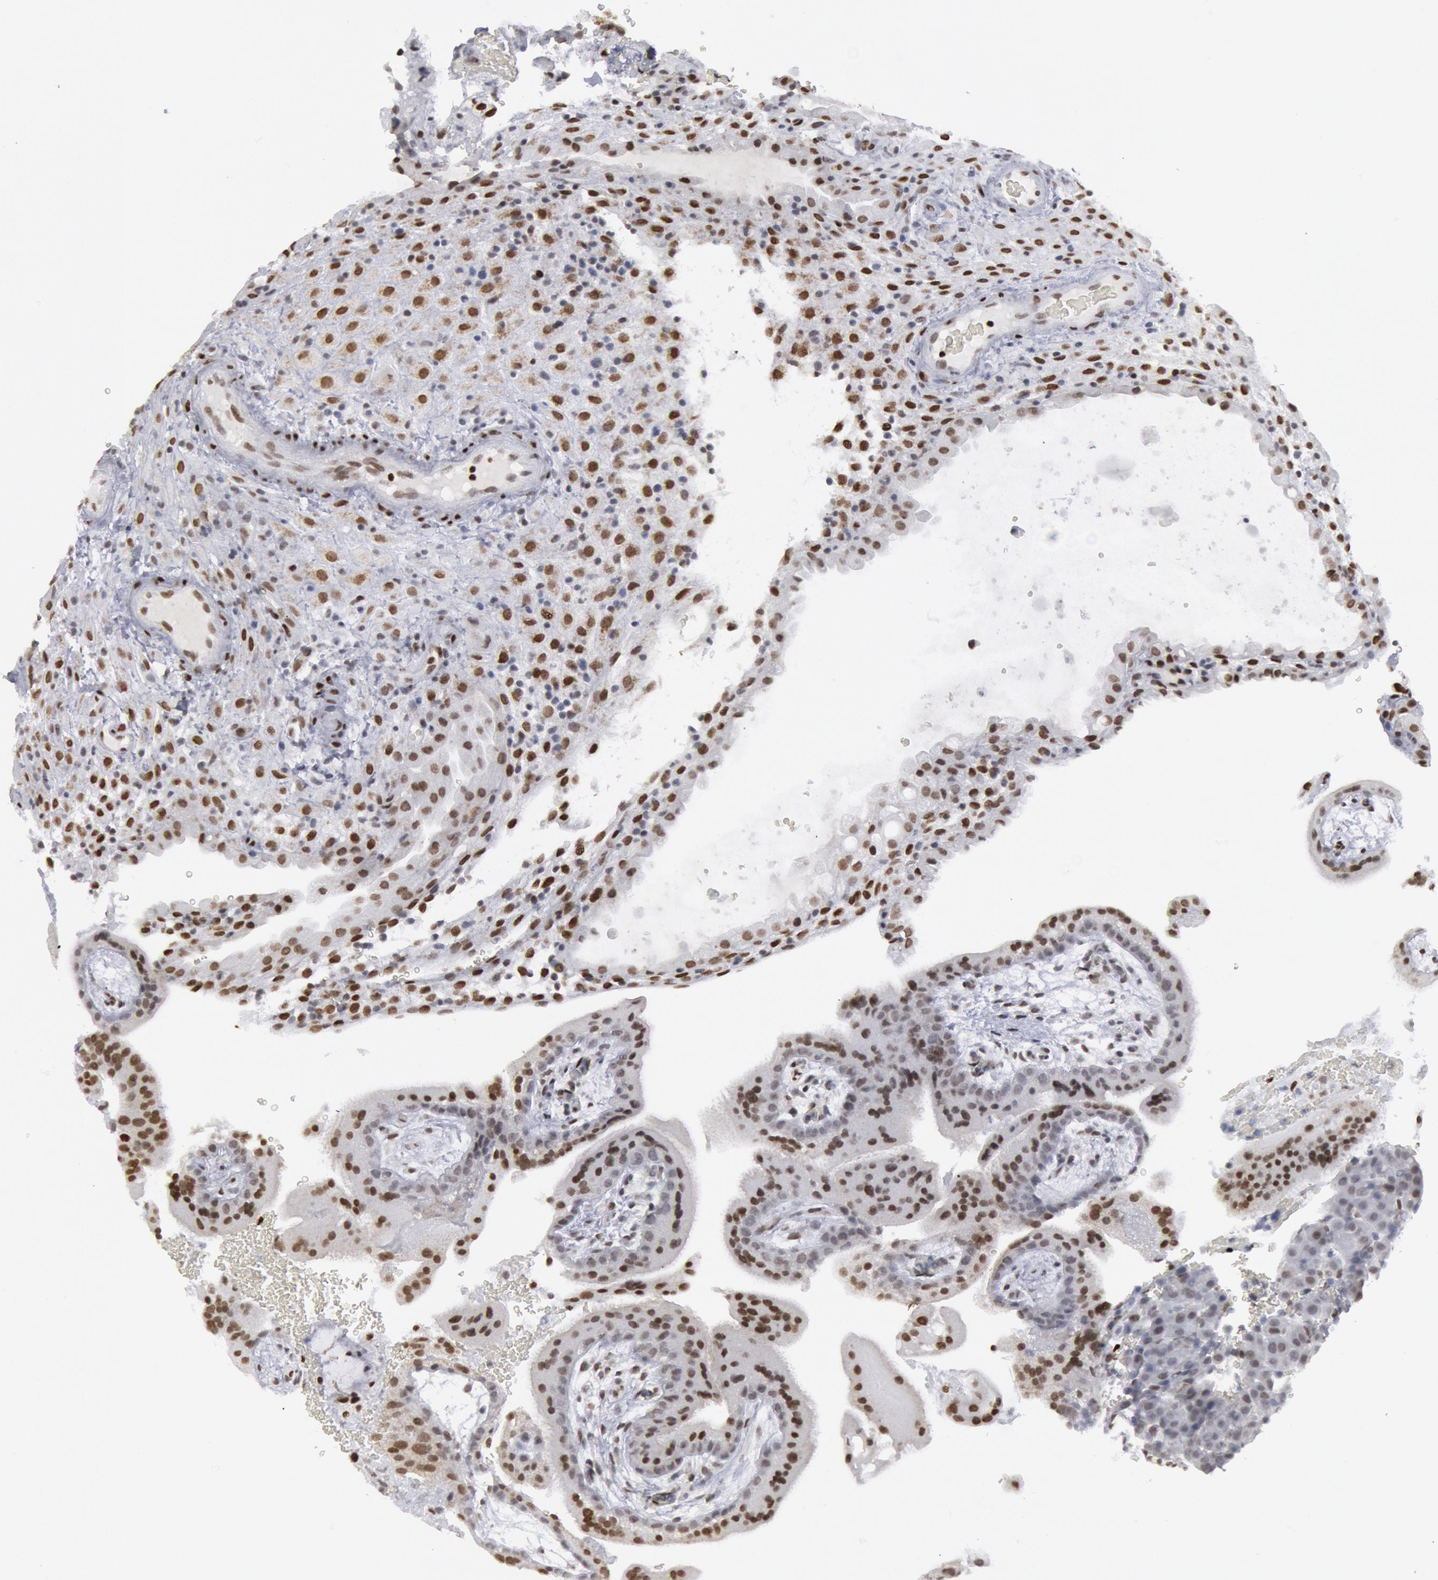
{"staining": {"intensity": "moderate", "quantity": ">75%", "location": "nuclear"}, "tissue": "placenta", "cell_type": "Decidual cells", "image_type": "normal", "snomed": [{"axis": "morphology", "description": "Normal tissue, NOS"}, {"axis": "topography", "description": "Placenta"}], "caption": "Immunohistochemistry histopathology image of unremarkable placenta: human placenta stained using immunohistochemistry shows medium levels of moderate protein expression localized specifically in the nuclear of decidual cells, appearing as a nuclear brown color.", "gene": "MECP2", "patient": {"sex": "female", "age": 19}}